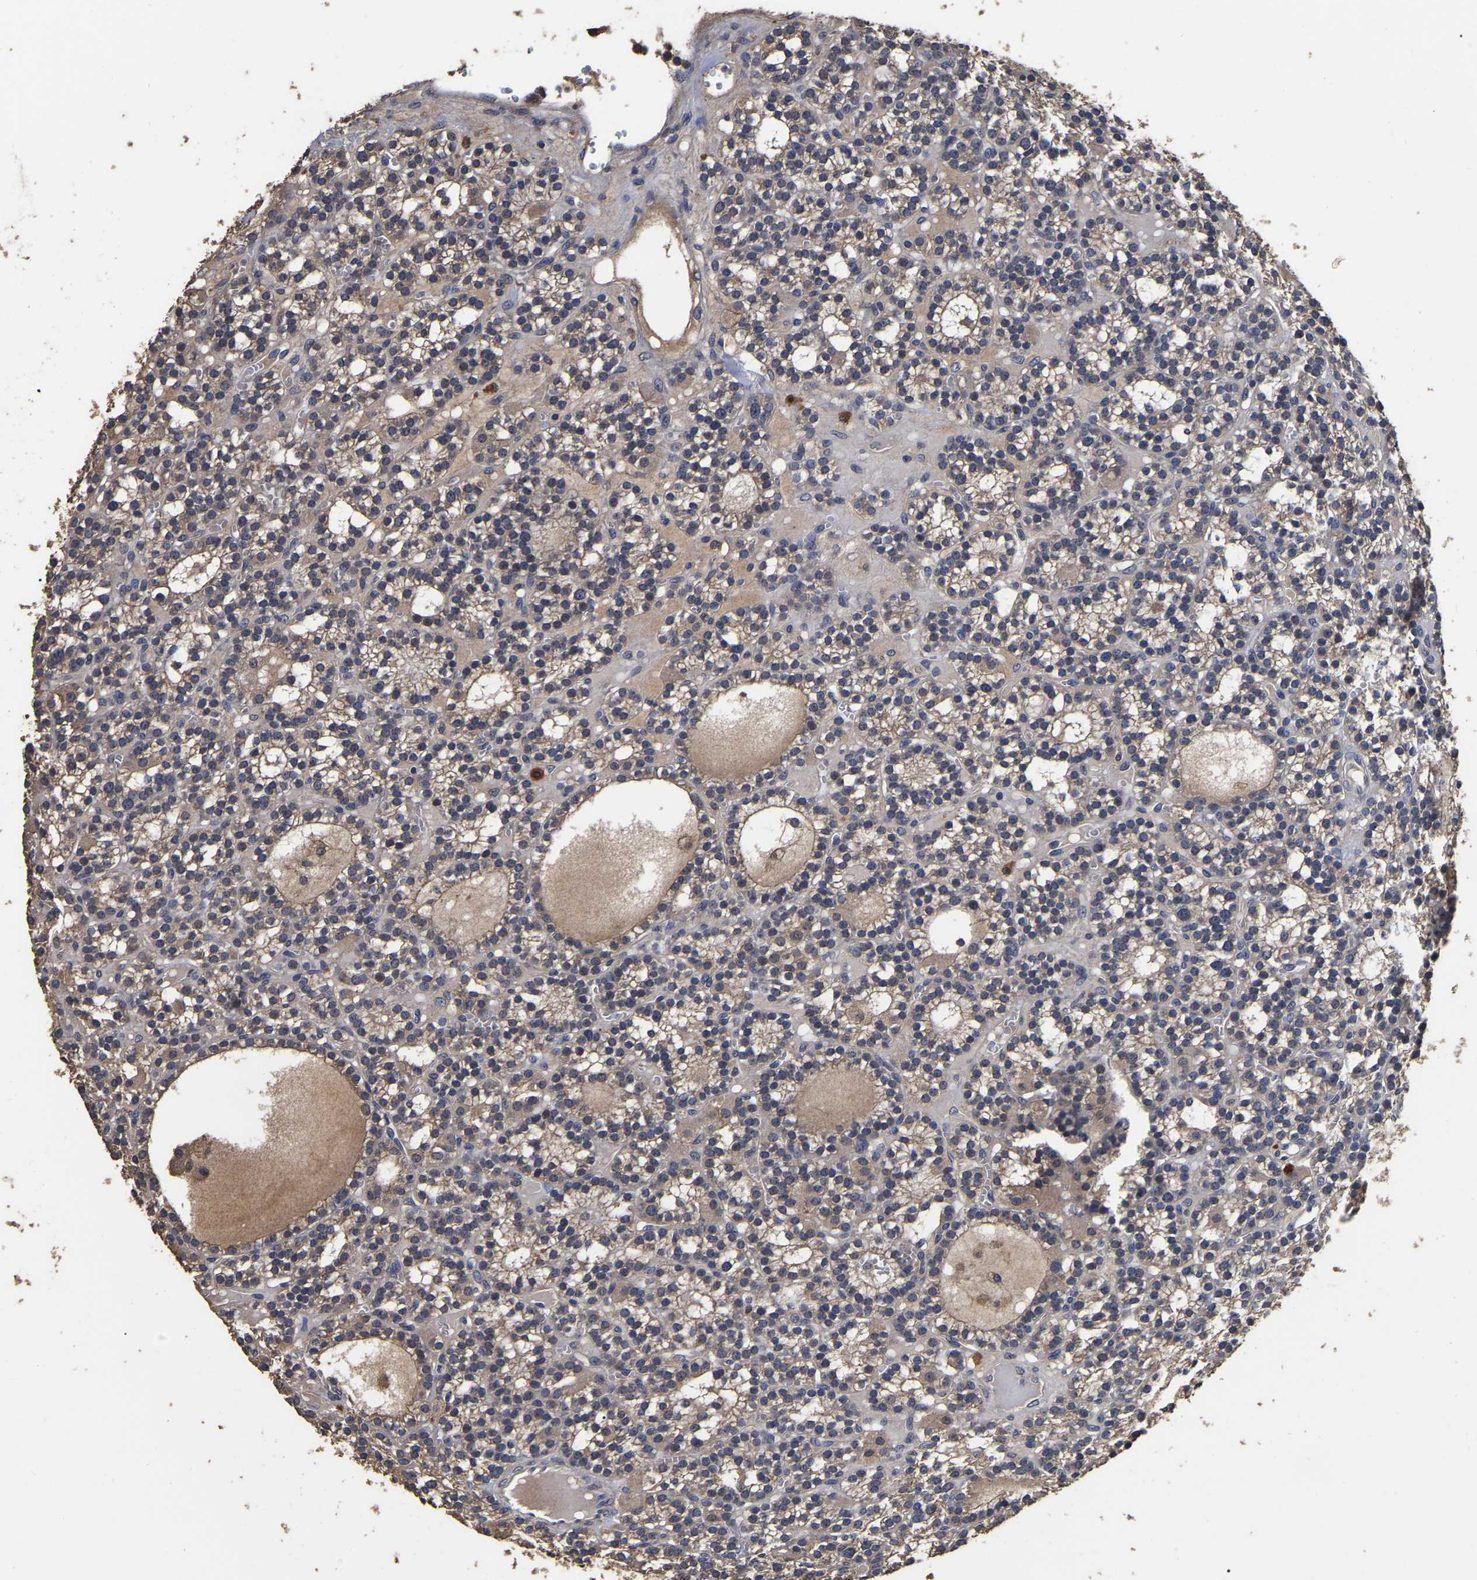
{"staining": {"intensity": "moderate", "quantity": ">75%", "location": "cytoplasmic/membranous"}, "tissue": "parathyroid gland", "cell_type": "Glandular cells", "image_type": "normal", "snomed": [{"axis": "morphology", "description": "Normal tissue, NOS"}, {"axis": "morphology", "description": "Adenoma, NOS"}, {"axis": "topography", "description": "Parathyroid gland"}], "caption": "An immunohistochemistry photomicrograph of normal tissue is shown. Protein staining in brown highlights moderate cytoplasmic/membranous positivity in parathyroid gland within glandular cells.", "gene": "STK32C", "patient": {"sex": "female", "age": 58}}